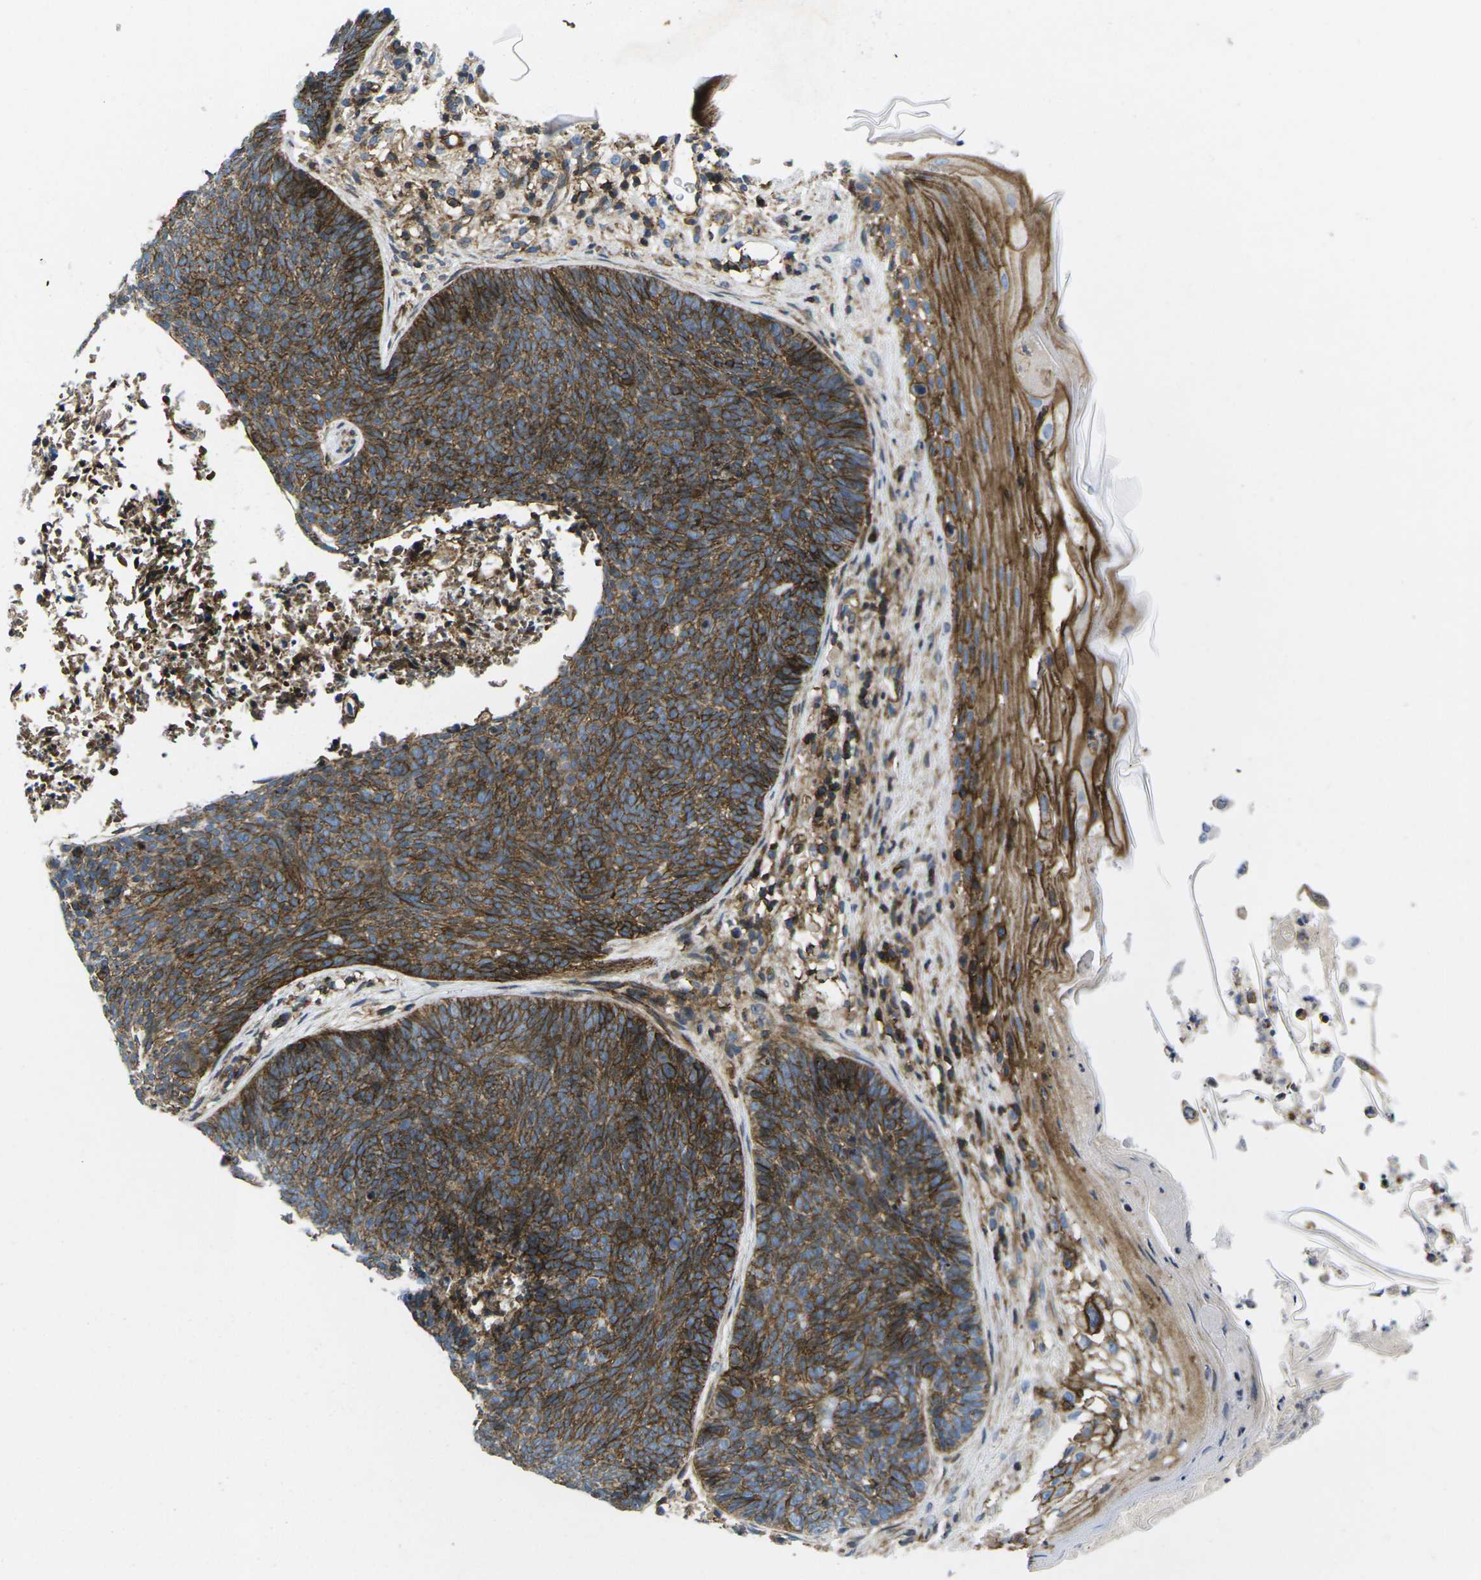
{"staining": {"intensity": "strong", "quantity": ">75%", "location": "cytoplasmic/membranous"}, "tissue": "skin cancer", "cell_type": "Tumor cells", "image_type": "cancer", "snomed": [{"axis": "morphology", "description": "Basal cell carcinoma"}, {"axis": "topography", "description": "Skin"}], "caption": "Immunohistochemical staining of basal cell carcinoma (skin) exhibits high levels of strong cytoplasmic/membranous staining in about >75% of tumor cells.", "gene": "IQGAP1", "patient": {"sex": "female", "age": 70}}